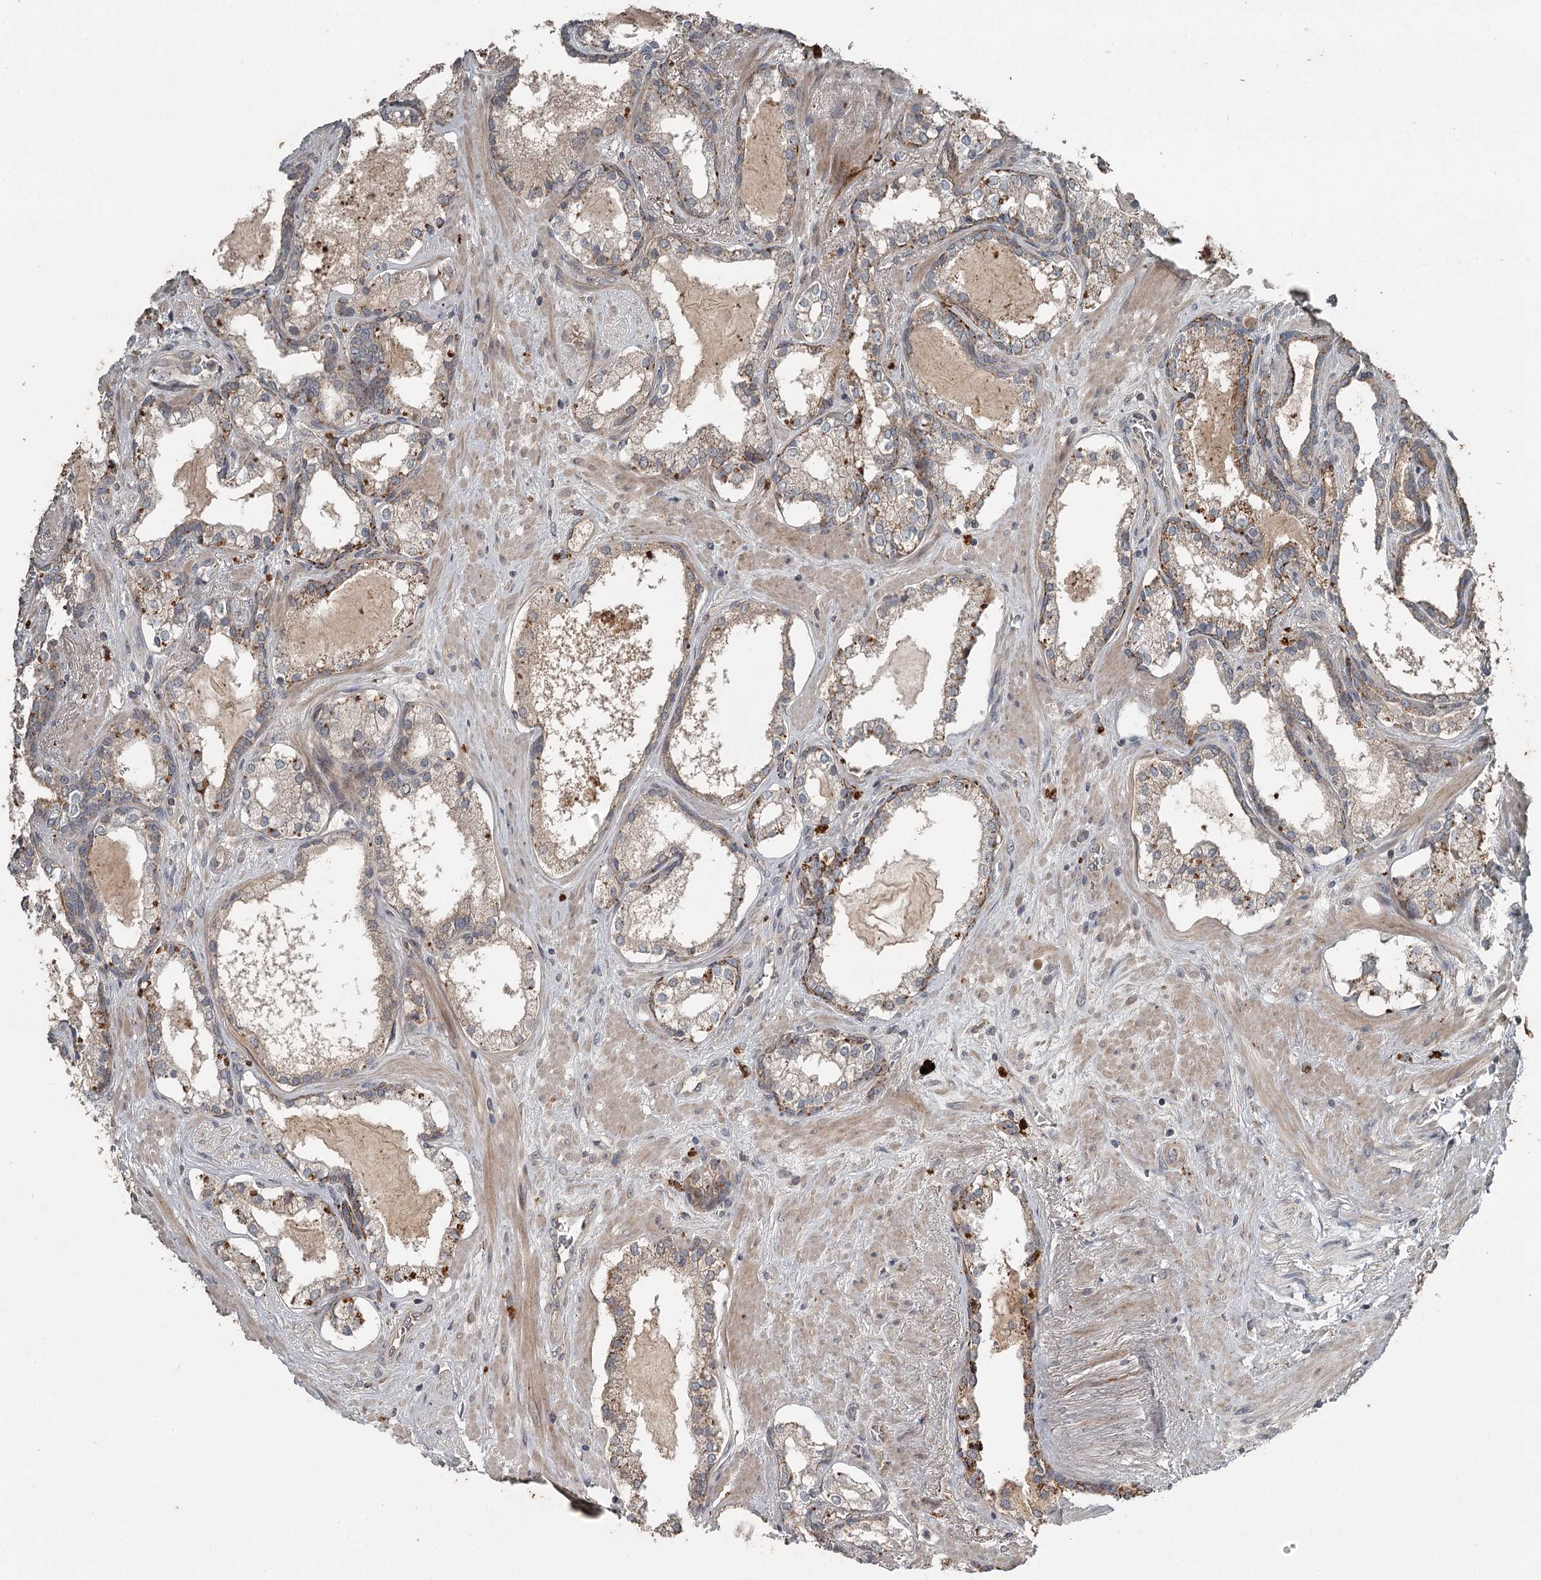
{"staining": {"intensity": "moderate", "quantity": "<25%", "location": "cytoplasmic/membranous"}, "tissue": "prostate cancer", "cell_type": "Tumor cells", "image_type": "cancer", "snomed": [{"axis": "morphology", "description": "Adenocarcinoma, High grade"}, {"axis": "topography", "description": "Prostate"}], "caption": "IHC micrograph of neoplastic tissue: human prostate cancer stained using immunohistochemistry demonstrates low levels of moderate protein expression localized specifically in the cytoplasmic/membranous of tumor cells, appearing as a cytoplasmic/membranous brown color.", "gene": "SLC39A8", "patient": {"sex": "male", "age": 58}}